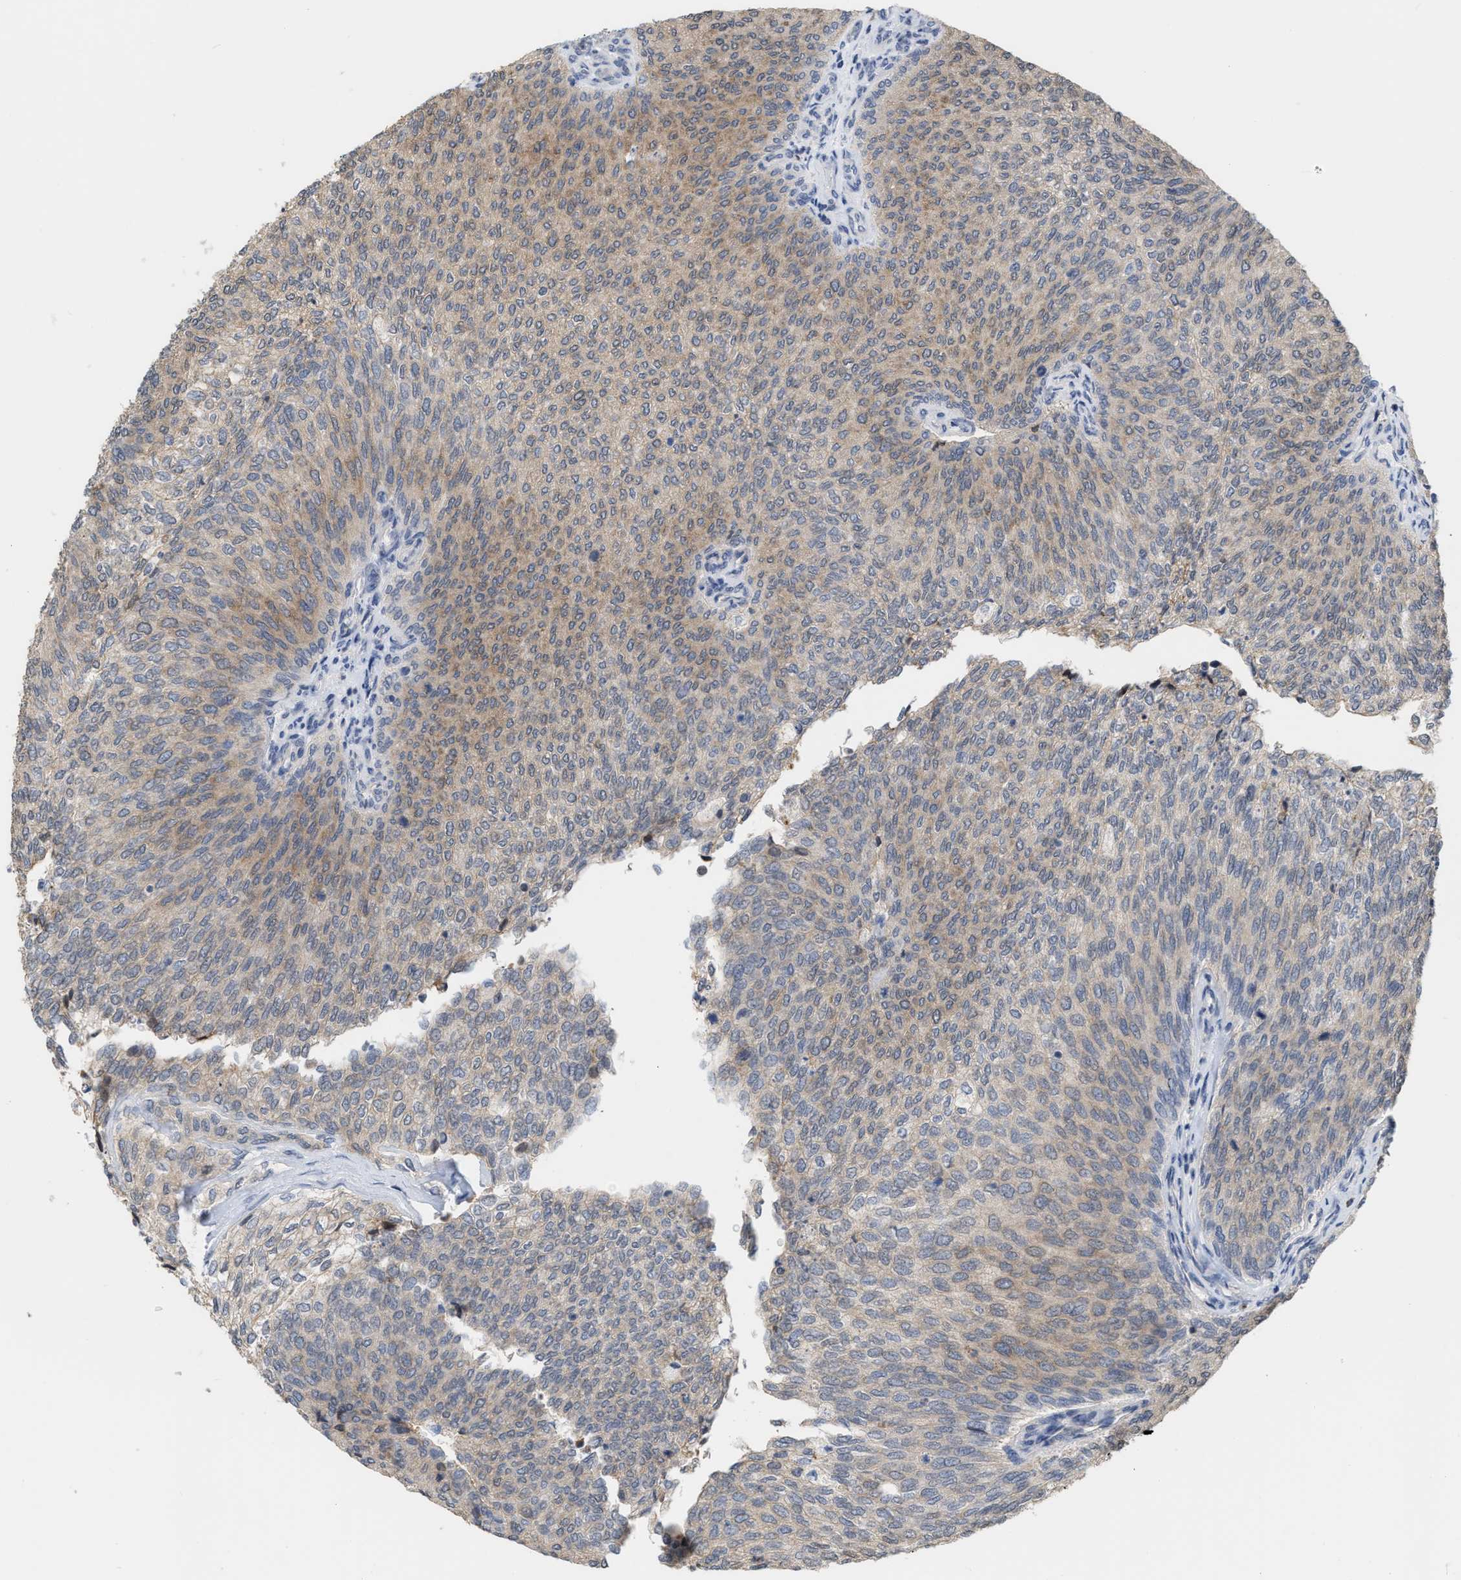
{"staining": {"intensity": "moderate", "quantity": ">75%", "location": "cytoplasmic/membranous"}, "tissue": "urothelial cancer", "cell_type": "Tumor cells", "image_type": "cancer", "snomed": [{"axis": "morphology", "description": "Urothelial carcinoma, Low grade"}, {"axis": "topography", "description": "Urinary bladder"}], "caption": "Immunohistochemistry (DAB (3,3'-diaminobenzidine)) staining of urothelial cancer exhibits moderate cytoplasmic/membranous protein expression in about >75% of tumor cells.", "gene": "BAIAP2L1", "patient": {"sex": "female", "age": 79}}